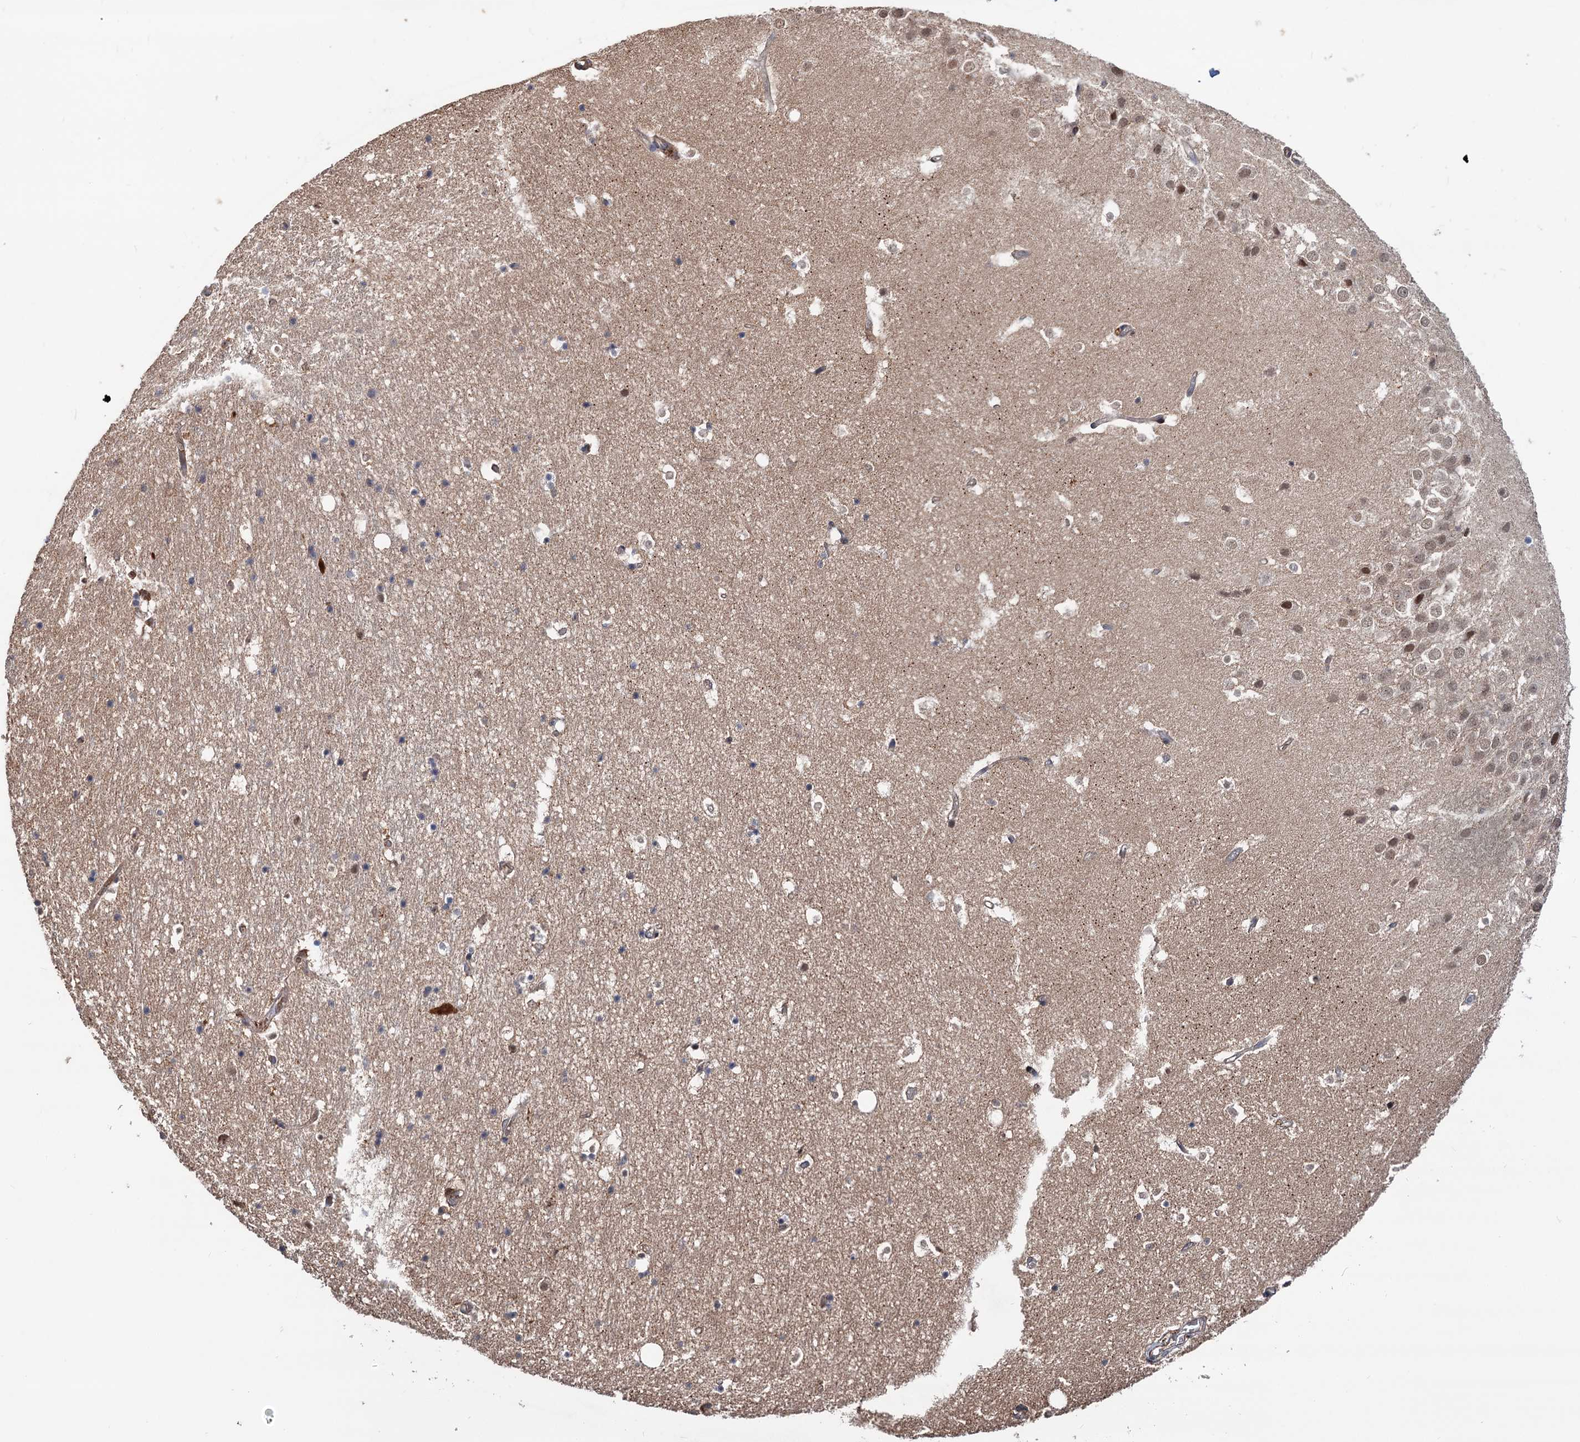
{"staining": {"intensity": "weak", "quantity": "<25%", "location": "nuclear"}, "tissue": "hippocampus", "cell_type": "Glial cells", "image_type": "normal", "snomed": [{"axis": "morphology", "description": "Normal tissue, NOS"}, {"axis": "topography", "description": "Hippocampus"}], "caption": "DAB immunohistochemical staining of unremarkable human hippocampus shows no significant positivity in glial cells.", "gene": "GRIP1", "patient": {"sex": "female", "age": 52}}